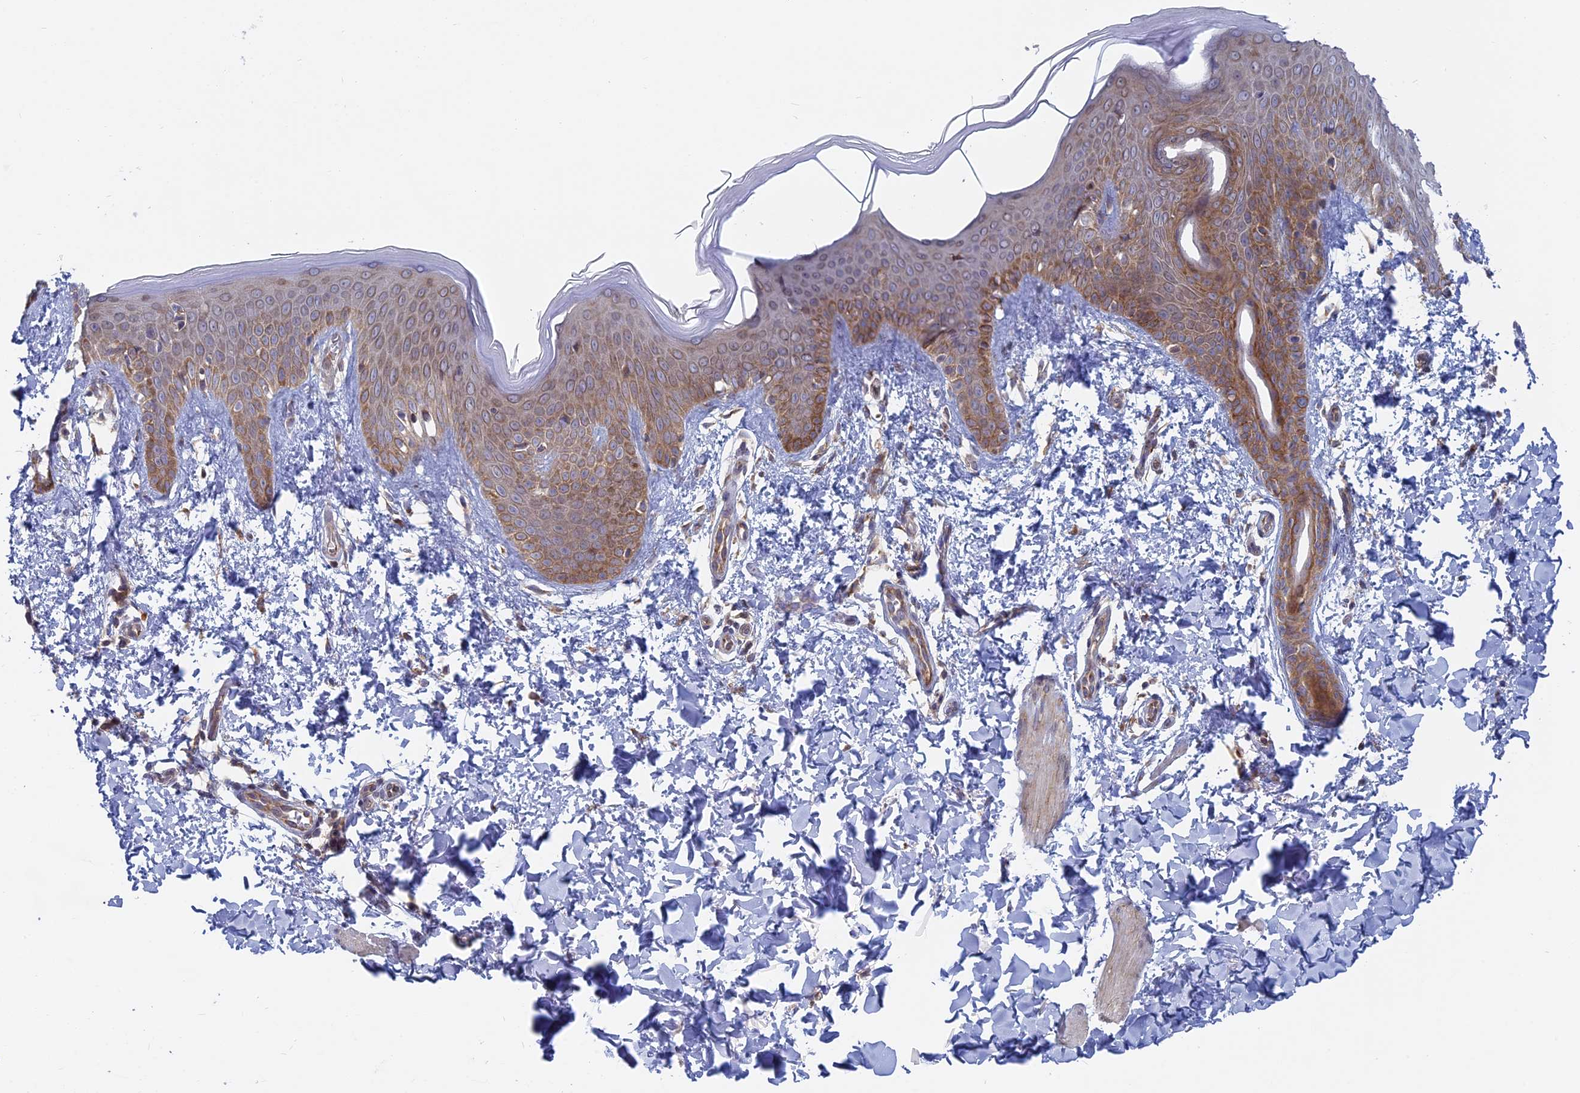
{"staining": {"intensity": "weak", "quantity": "25%-75%", "location": "cytoplasmic/membranous"}, "tissue": "skin", "cell_type": "Fibroblasts", "image_type": "normal", "snomed": [{"axis": "morphology", "description": "Normal tissue, NOS"}, {"axis": "topography", "description": "Skin"}], "caption": "Immunohistochemistry (IHC) photomicrograph of benign skin: skin stained using immunohistochemistry (IHC) demonstrates low levels of weak protein expression localized specifically in the cytoplasmic/membranous of fibroblasts, appearing as a cytoplasmic/membranous brown color.", "gene": "TBC1D30", "patient": {"sex": "male", "age": 36}}